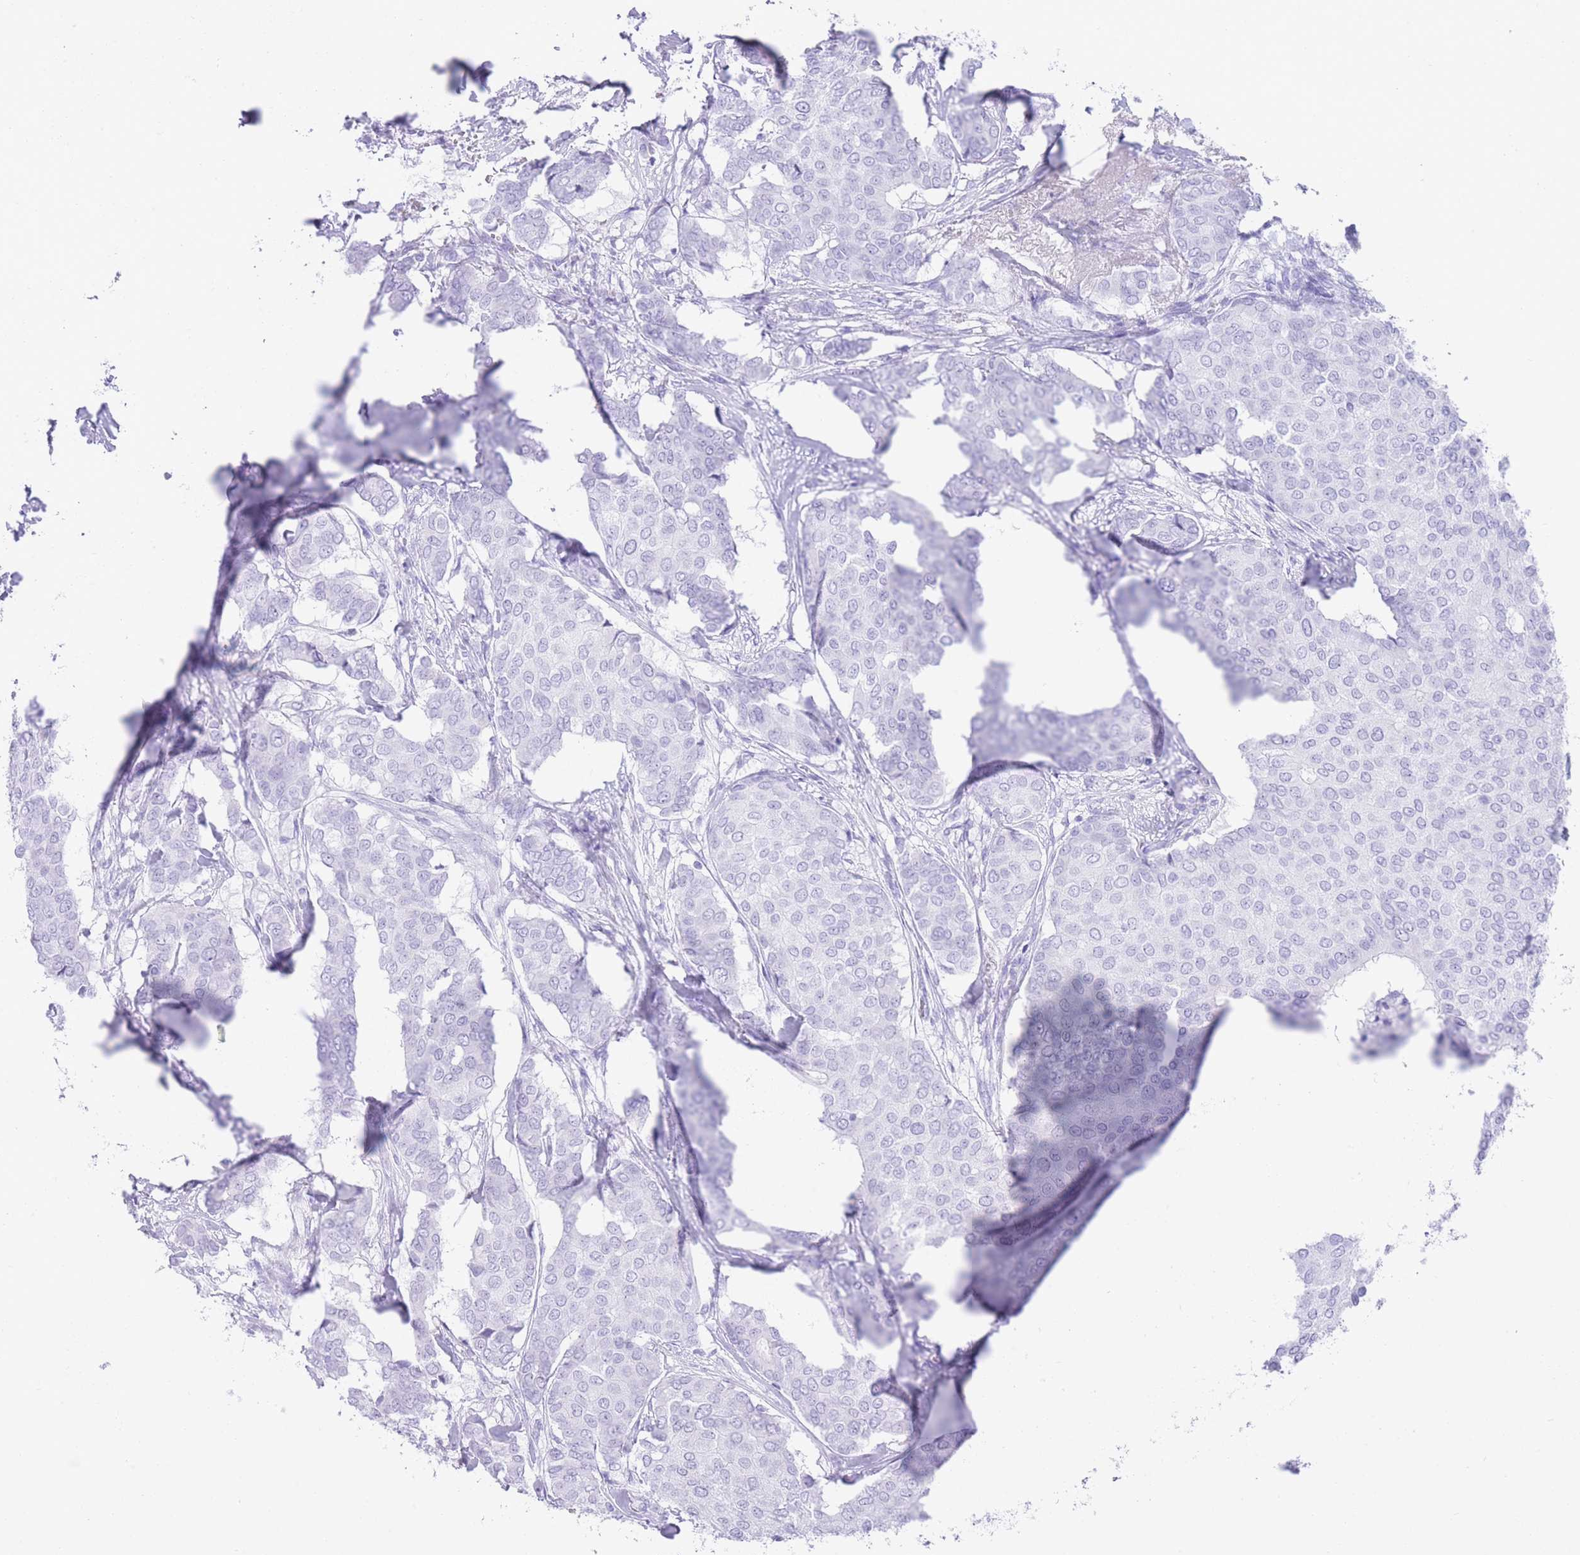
{"staining": {"intensity": "negative", "quantity": "none", "location": "none"}, "tissue": "breast cancer", "cell_type": "Tumor cells", "image_type": "cancer", "snomed": [{"axis": "morphology", "description": "Duct carcinoma"}, {"axis": "topography", "description": "Breast"}], "caption": "This is an immunohistochemistry photomicrograph of infiltrating ductal carcinoma (breast). There is no staining in tumor cells.", "gene": "ELOA2", "patient": {"sex": "female", "age": 75}}